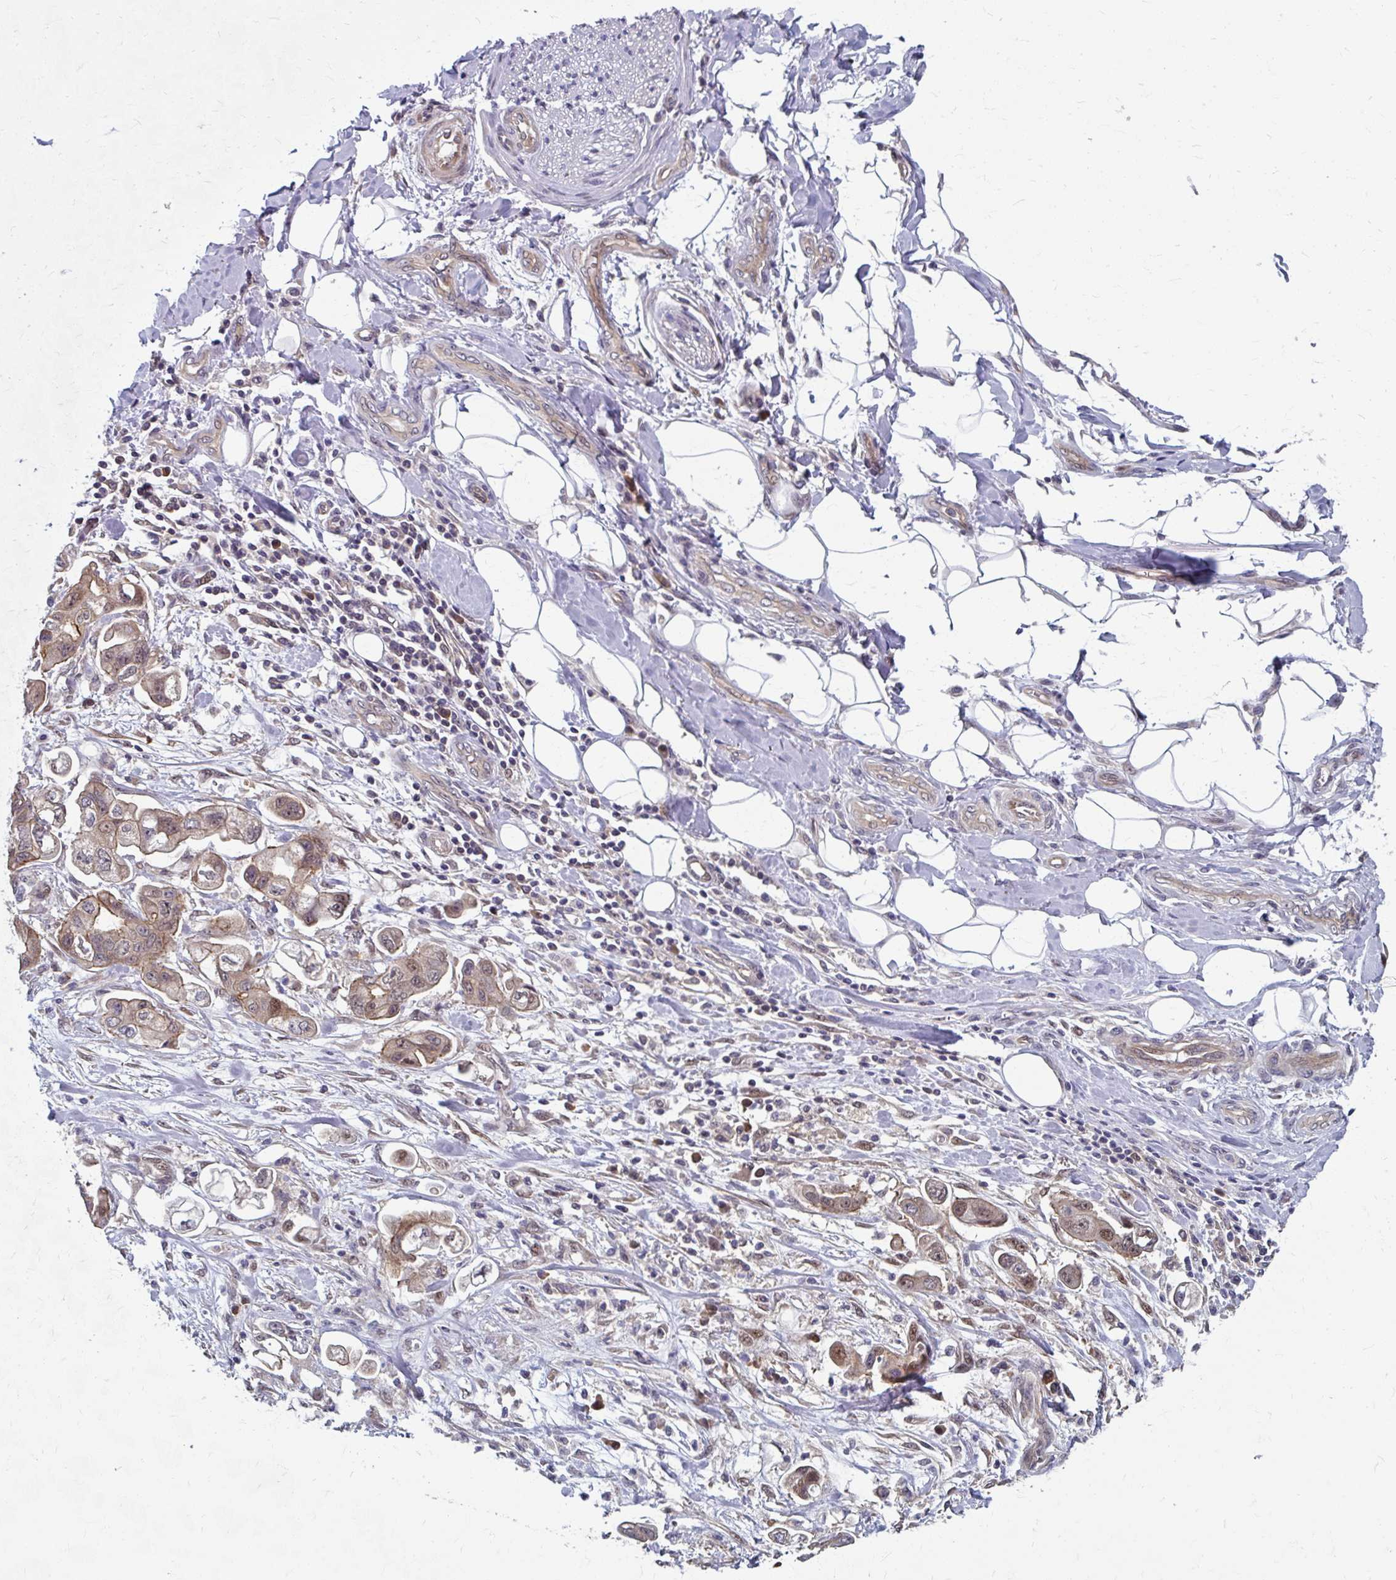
{"staining": {"intensity": "weak", "quantity": "25%-75%", "location": "cytoplasmic/membranous,nuclear"}, "tissue": "stomach cancer", "cell_type": "Tumor cells", "image_type": "cancer", "snomed": [{"axis": "morphology", "description": "Adenocarcinoma, NOS"}, {"axis": "topography", "description": "Stomach"}], "caption": "Stomach cancer (adenocarcinoma) stained for a protein (brown) reveals weak cytoplasmic/membranous and nuclear positive staining in approximately 25%-75% of tumor cells.", "gene": "ZNF555", "patient": {"sex": "male", "age": 62}}